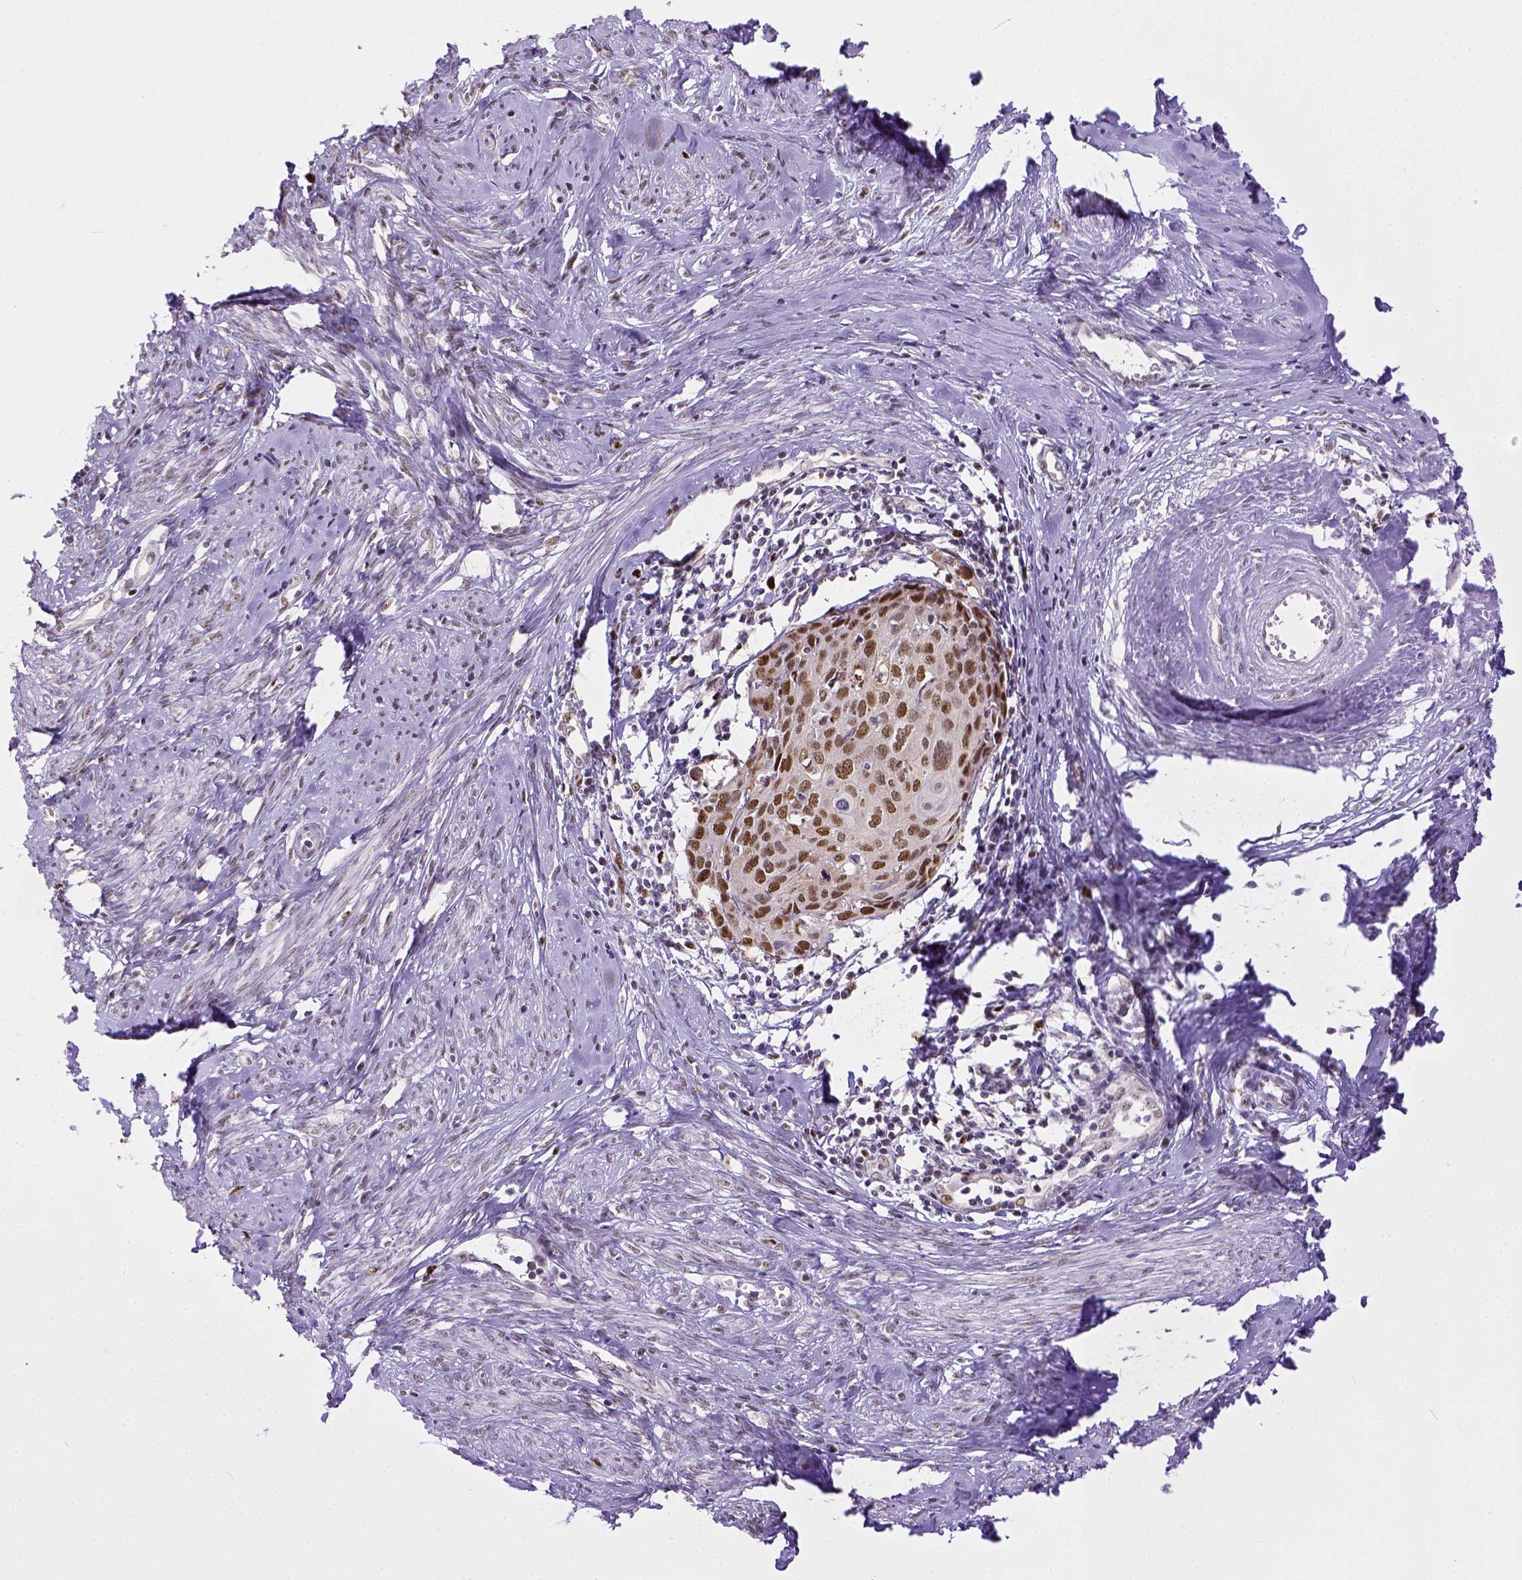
{"staining": {"intensity": "moderate", "quantity": ">75%", "location": "nuclear"}, "tissue": "cervical cancer", "cell_type": "Tumor cells", "image_type": "cancer", "snomed": [{"axis": "morphology", "description": "Squamous cell carcinoma, NOS"}, {"axis": "topography", "description": "Cervix"}], "caption": "A brown stain shows moderate nuclear staining of a protein in cervical squamous cell carcinoma tumor cells.", "gene": "ERCC1", "patient": {"sex": "female", "age": 62}}